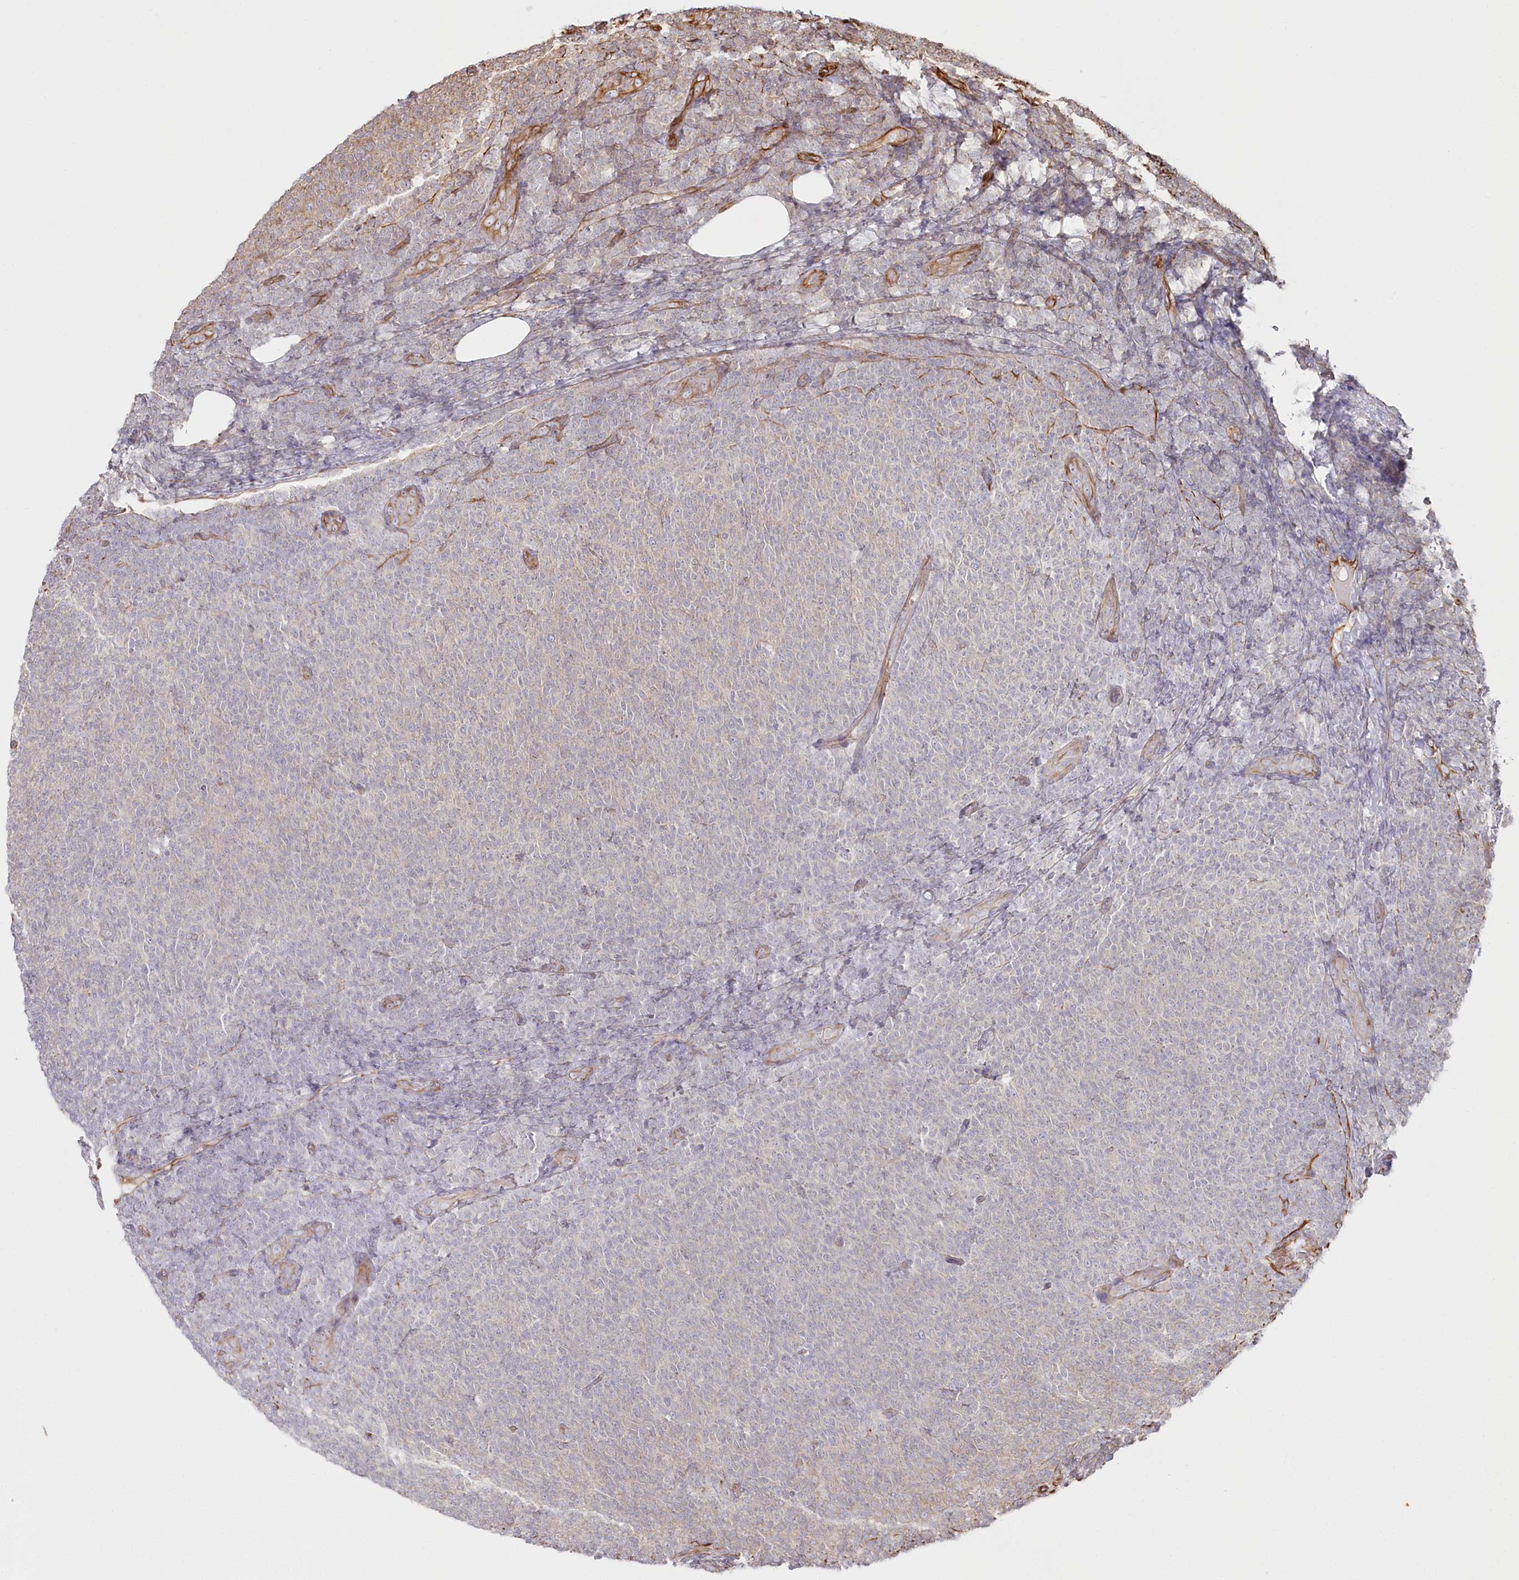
{"staining": {"intensity": "weak", "quantity": "<25%", "location": "cytoplasmic/membranous"}, "tissue": "lymphoma", "cell_type": "Tumor cells", "image_type": "cancer", "snomed": [{"axis": "morphology", "description": "Malignant lymphoma, non-Hodgkin's type, Low grade"}, {"axis": "topography", "description": "Lymph node"}], "caption": "Protein analysis of lymphoma reveals no significant positivity in tumor cells. (DAB immunohistochemistry (IHC) visualized using brightfield microscopy, high magnification).", "gene": "TTC1", "patient": {"sex": "male", "age": 66}}